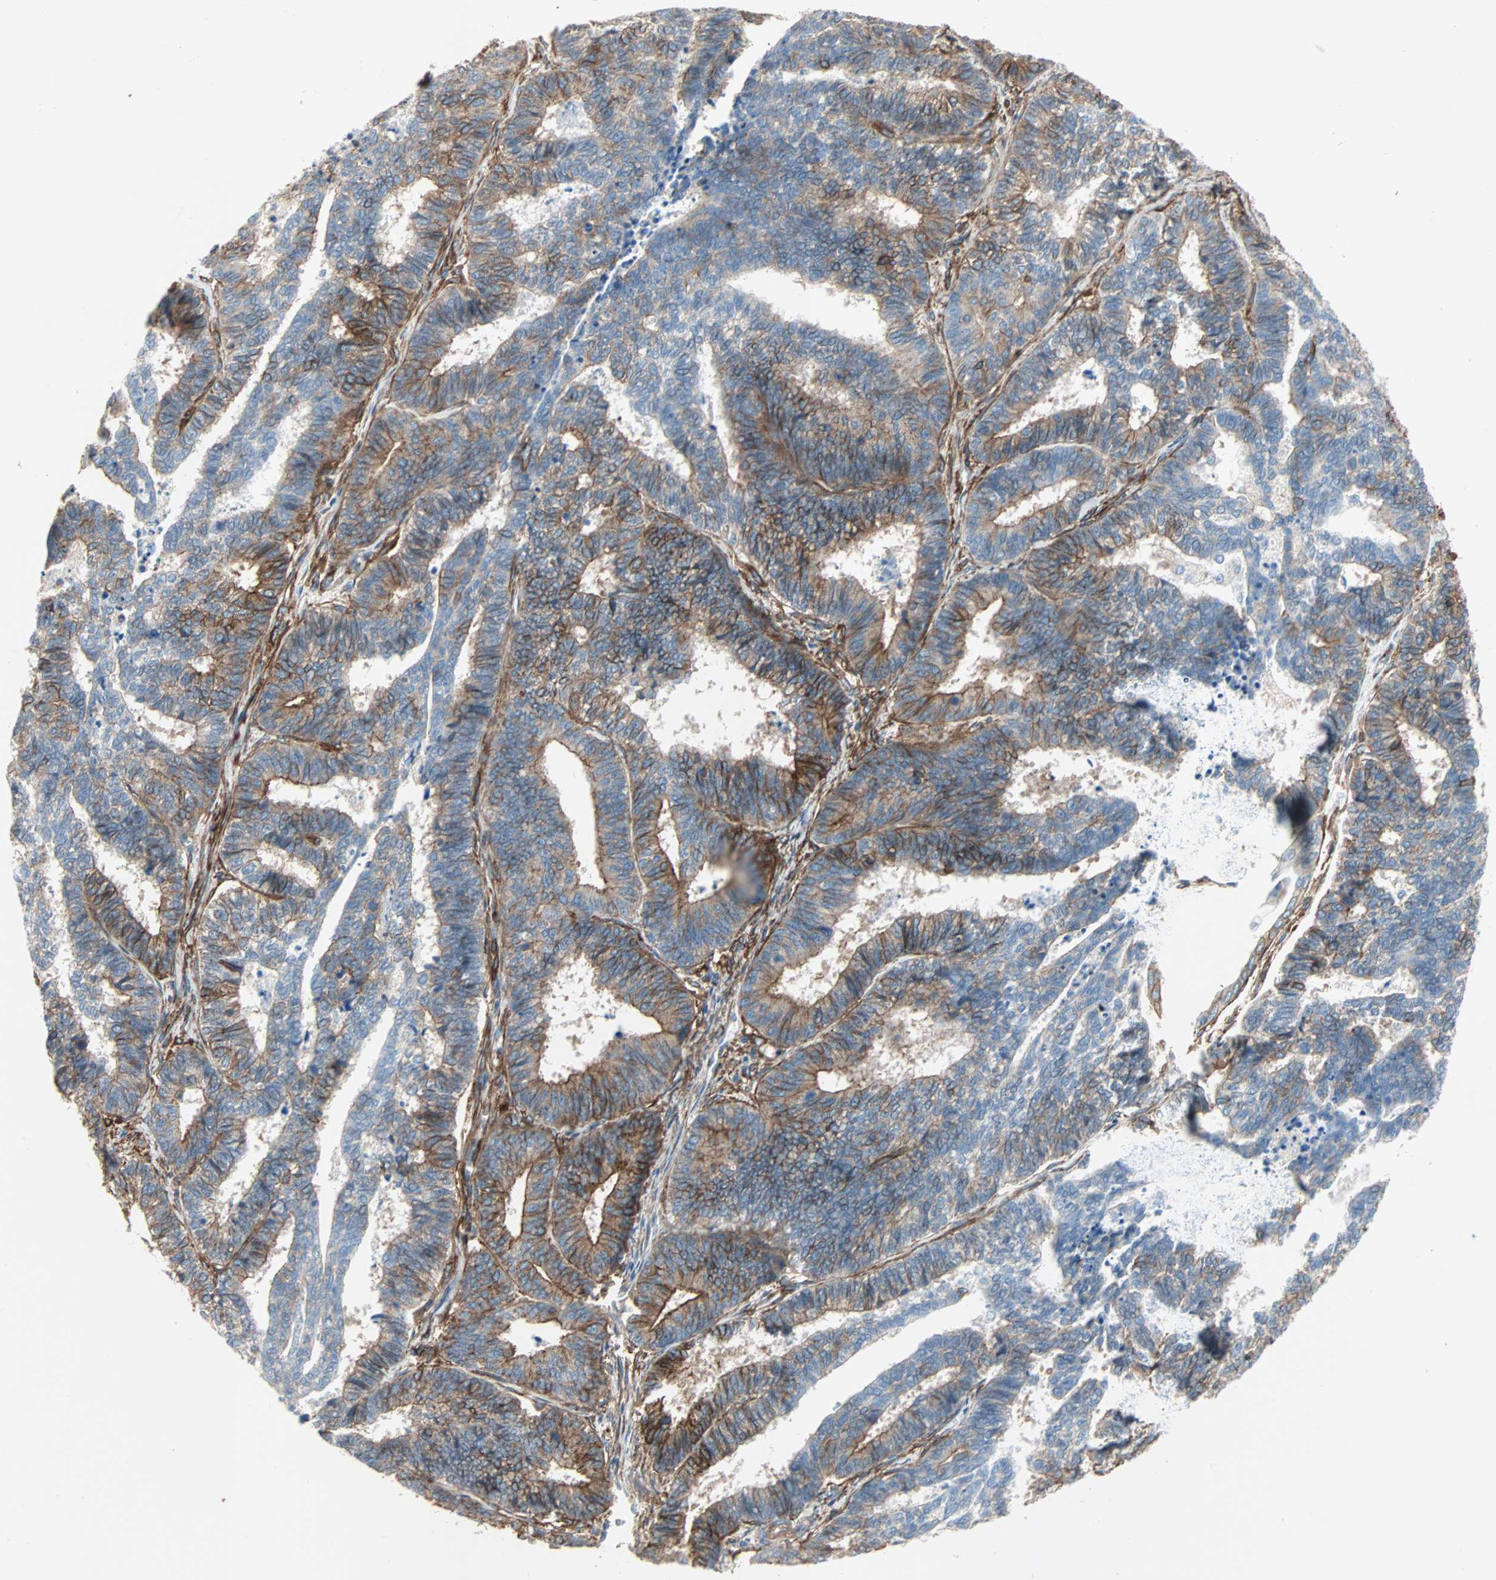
{"staining": {"intensity": "strong", "quantity": "25%-75%", "location": "cytoplasmic/membranous"}, "tissue": "endometrial cancer", "cell_type": "Tumor cells", "image_type": "cancer", "snomed": [{"axis": "morphology", "description": "Adenocarcinoma, NOS"}, {"axis": "topography", "description": "Endometrium"}], "caption": "IHC image of endometrial adenocarcinoma stained for a protein (brown), which shows high levels of strong cytoplasmic/membranous staining in approximately 25%-75% of tumor cells.", "gene": "EPB41L2", "patient": {"sex": "female", "age": 70}}